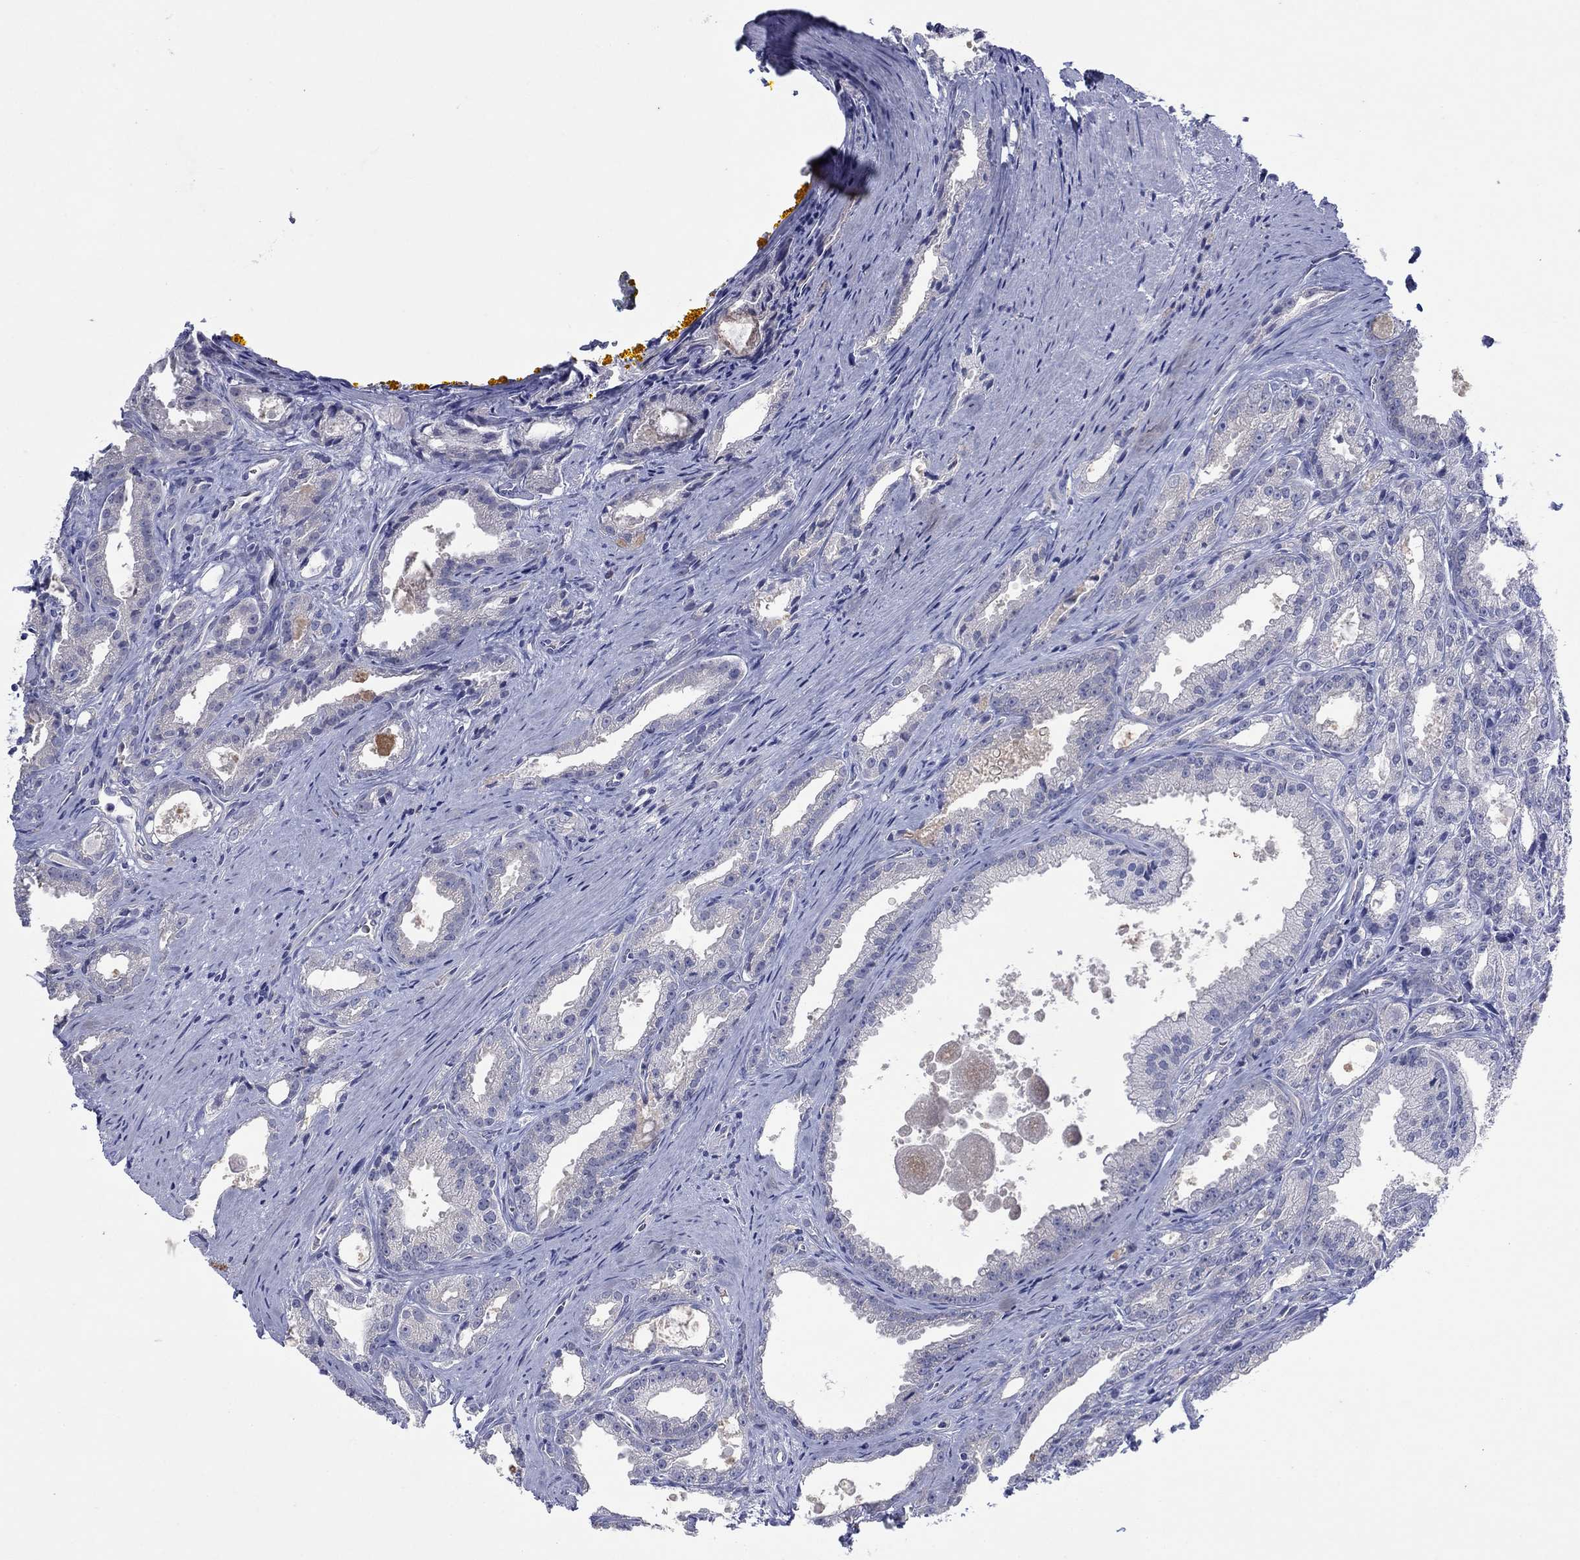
{"staining": {"intensity": "negative", "quantity": "none", "location": "none"}, "tissue": "prostate cancer", "cell_type": "Tumor cells", "image_type": "cancer", "snomed": [{"axis": "morphology", "description": "Adenocarcinoma, NOS"}, {"axis": "morphology", "description": "Adenocarcinoma, High grade"}, {"axis": "topography", "description": "Prostate"}], "caption": "The photomicrograph shows no staining of tumor cells in prostate cancer (adenocarcinoma (high-grade)).", "gene": "PLCL2", "patient": {"sex": "male", "age": 70}}